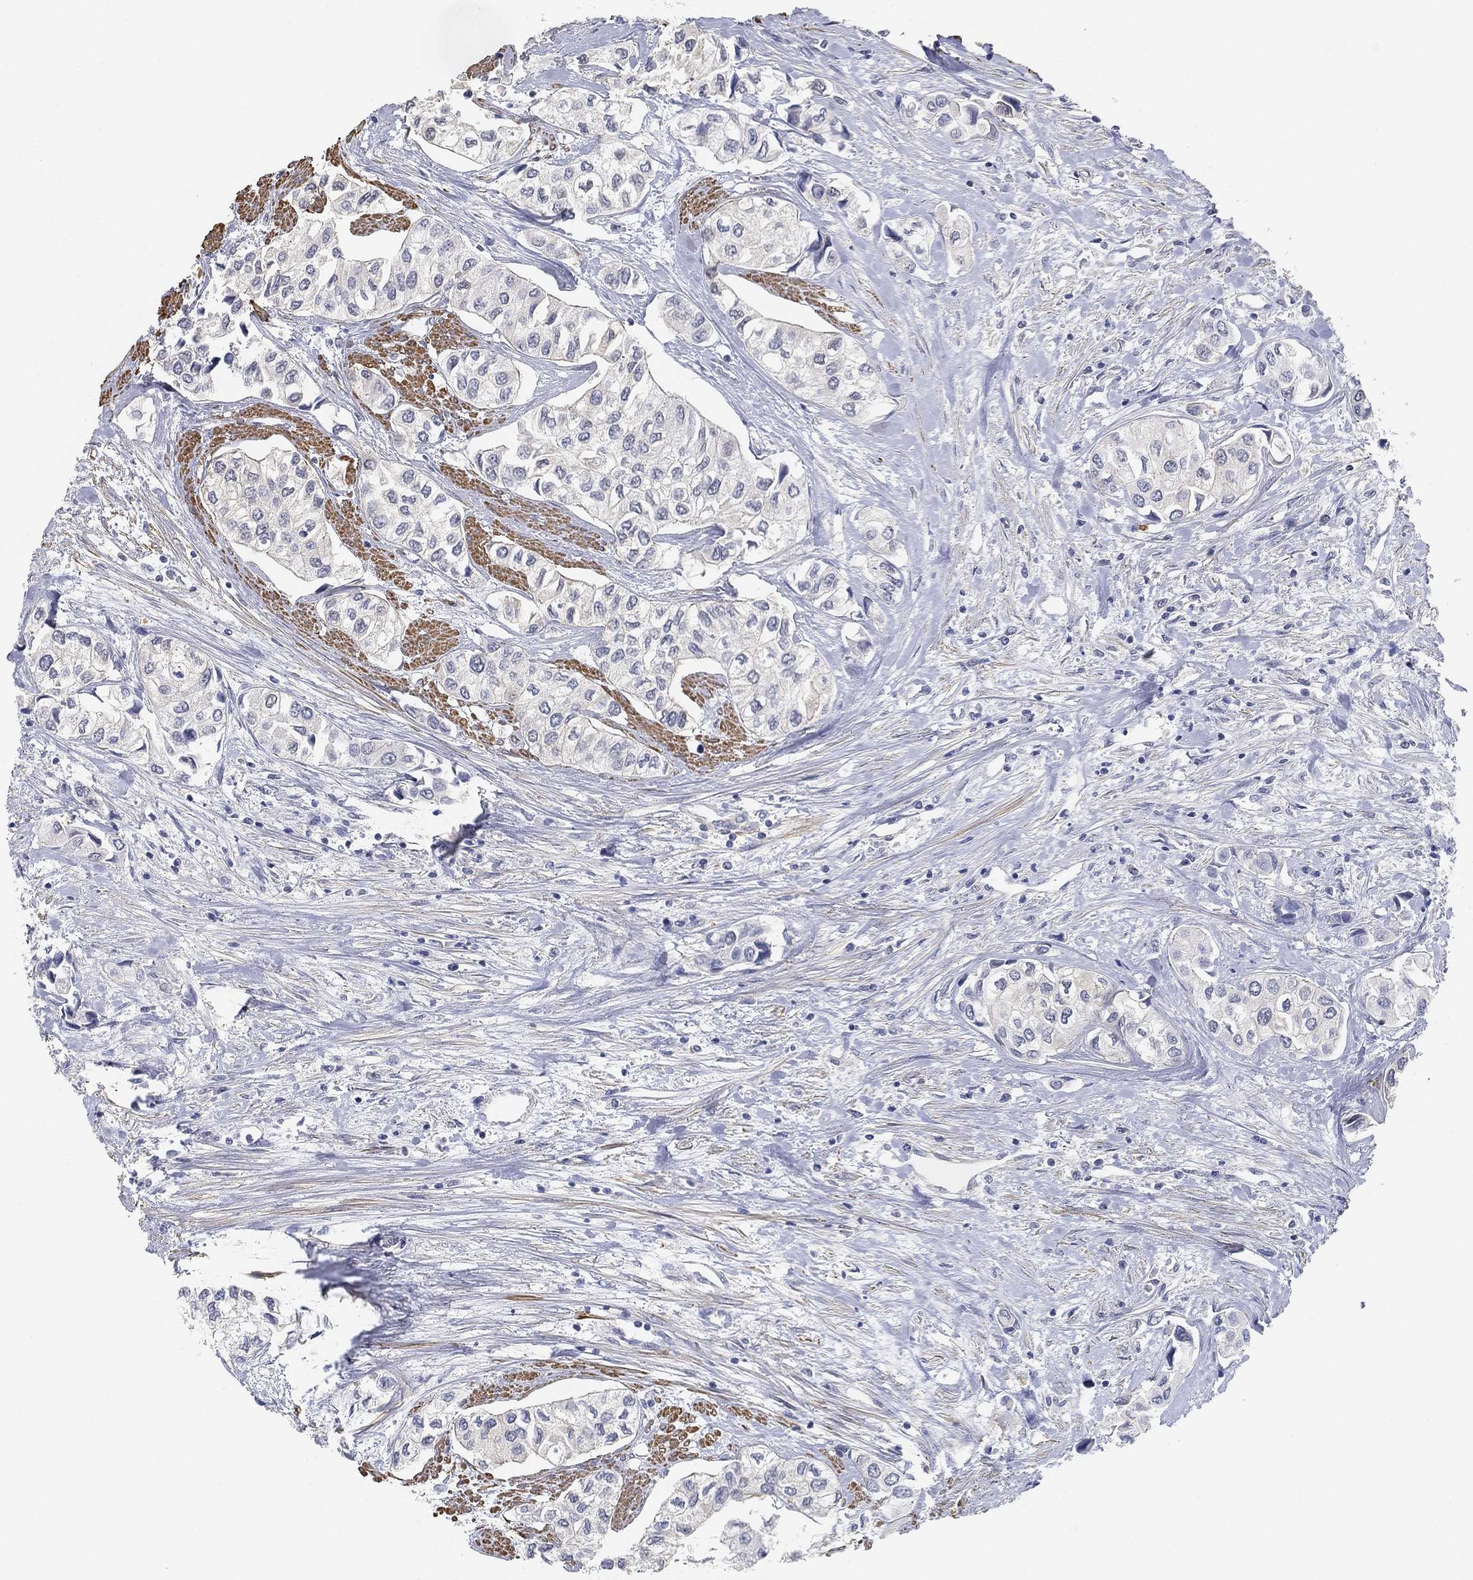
{"staining": {"intensity": "negative", "quantity": "none", "location": "none"}, "tissue": "urothelial cancer", "cell_type": "Tumor cells", "image_type": "cancer", "snomed": [{"axis": "morphology", "description": "Urothelial carcinoma, High grade"}, {"axis": "topography", "description": "Urinary bladder"}], "caption": "Tumor cells are negative for brown protein staining in urothelial cancer. Nuclei are stained in blue.", "gene": "GPR61", "patient": {"sex": "male", "age": 73}}